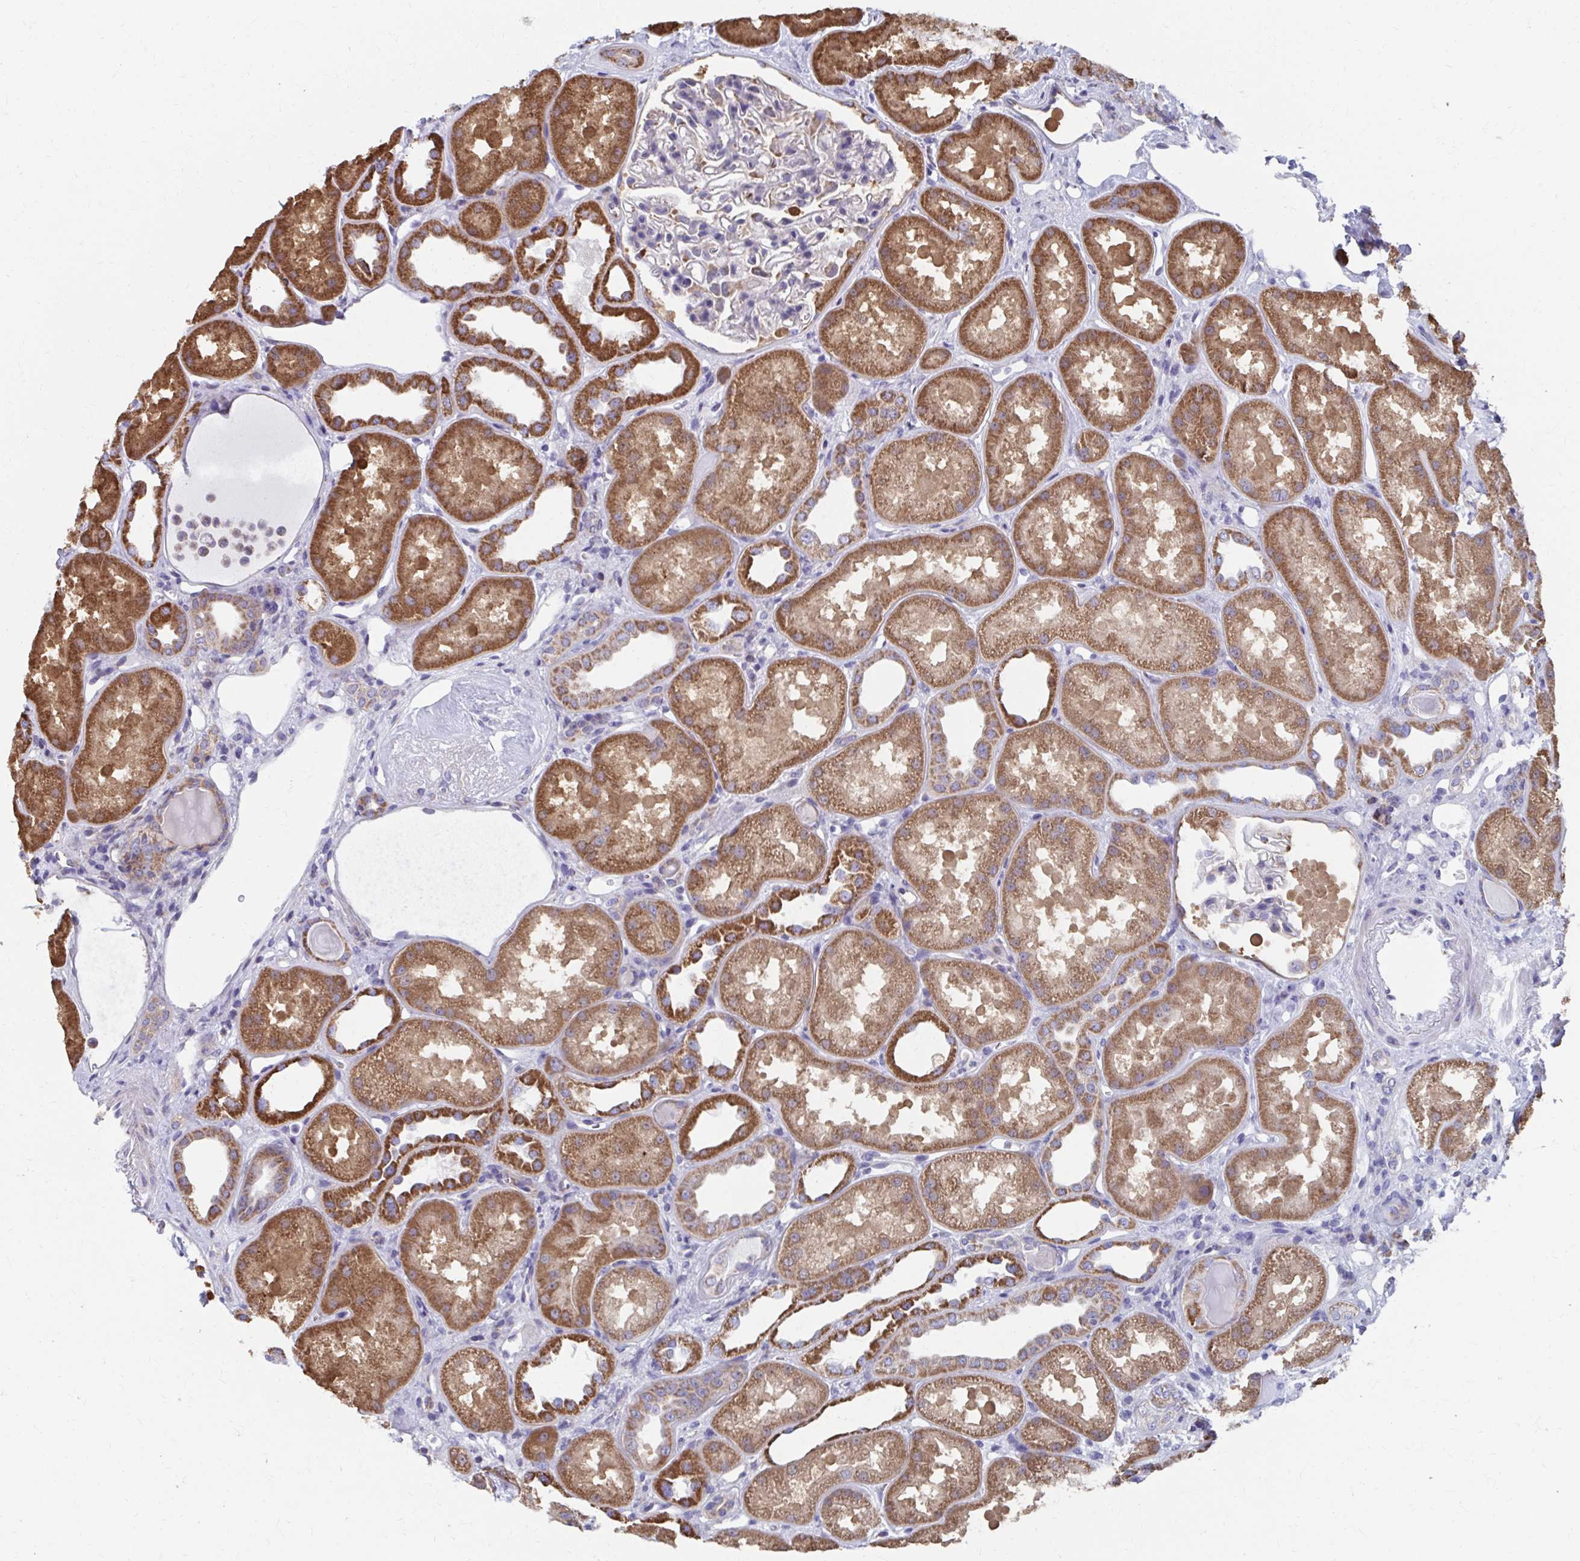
{"staining": {"intensity": "weak", "quantity": "<25%", "location": "cytoplasmic/membranous"}, "tissue": "kidney", "cell_type": "Cells in glomeruli", "image_type": "normal", "snomed": [{"axis": "morphology", "description": "Normal tissue, NOS"}, {"axis": "topography", "description": "Kidney"}], "caption": "High power microscopy micrograph of an immunohistochemistry micrograph of benign kidney, revealing no significant positivity in cells in glomeruli. Nuclei are stained in blue.", "gene": "RCC1L", "patient": {"sex": "male", "age": 61}}